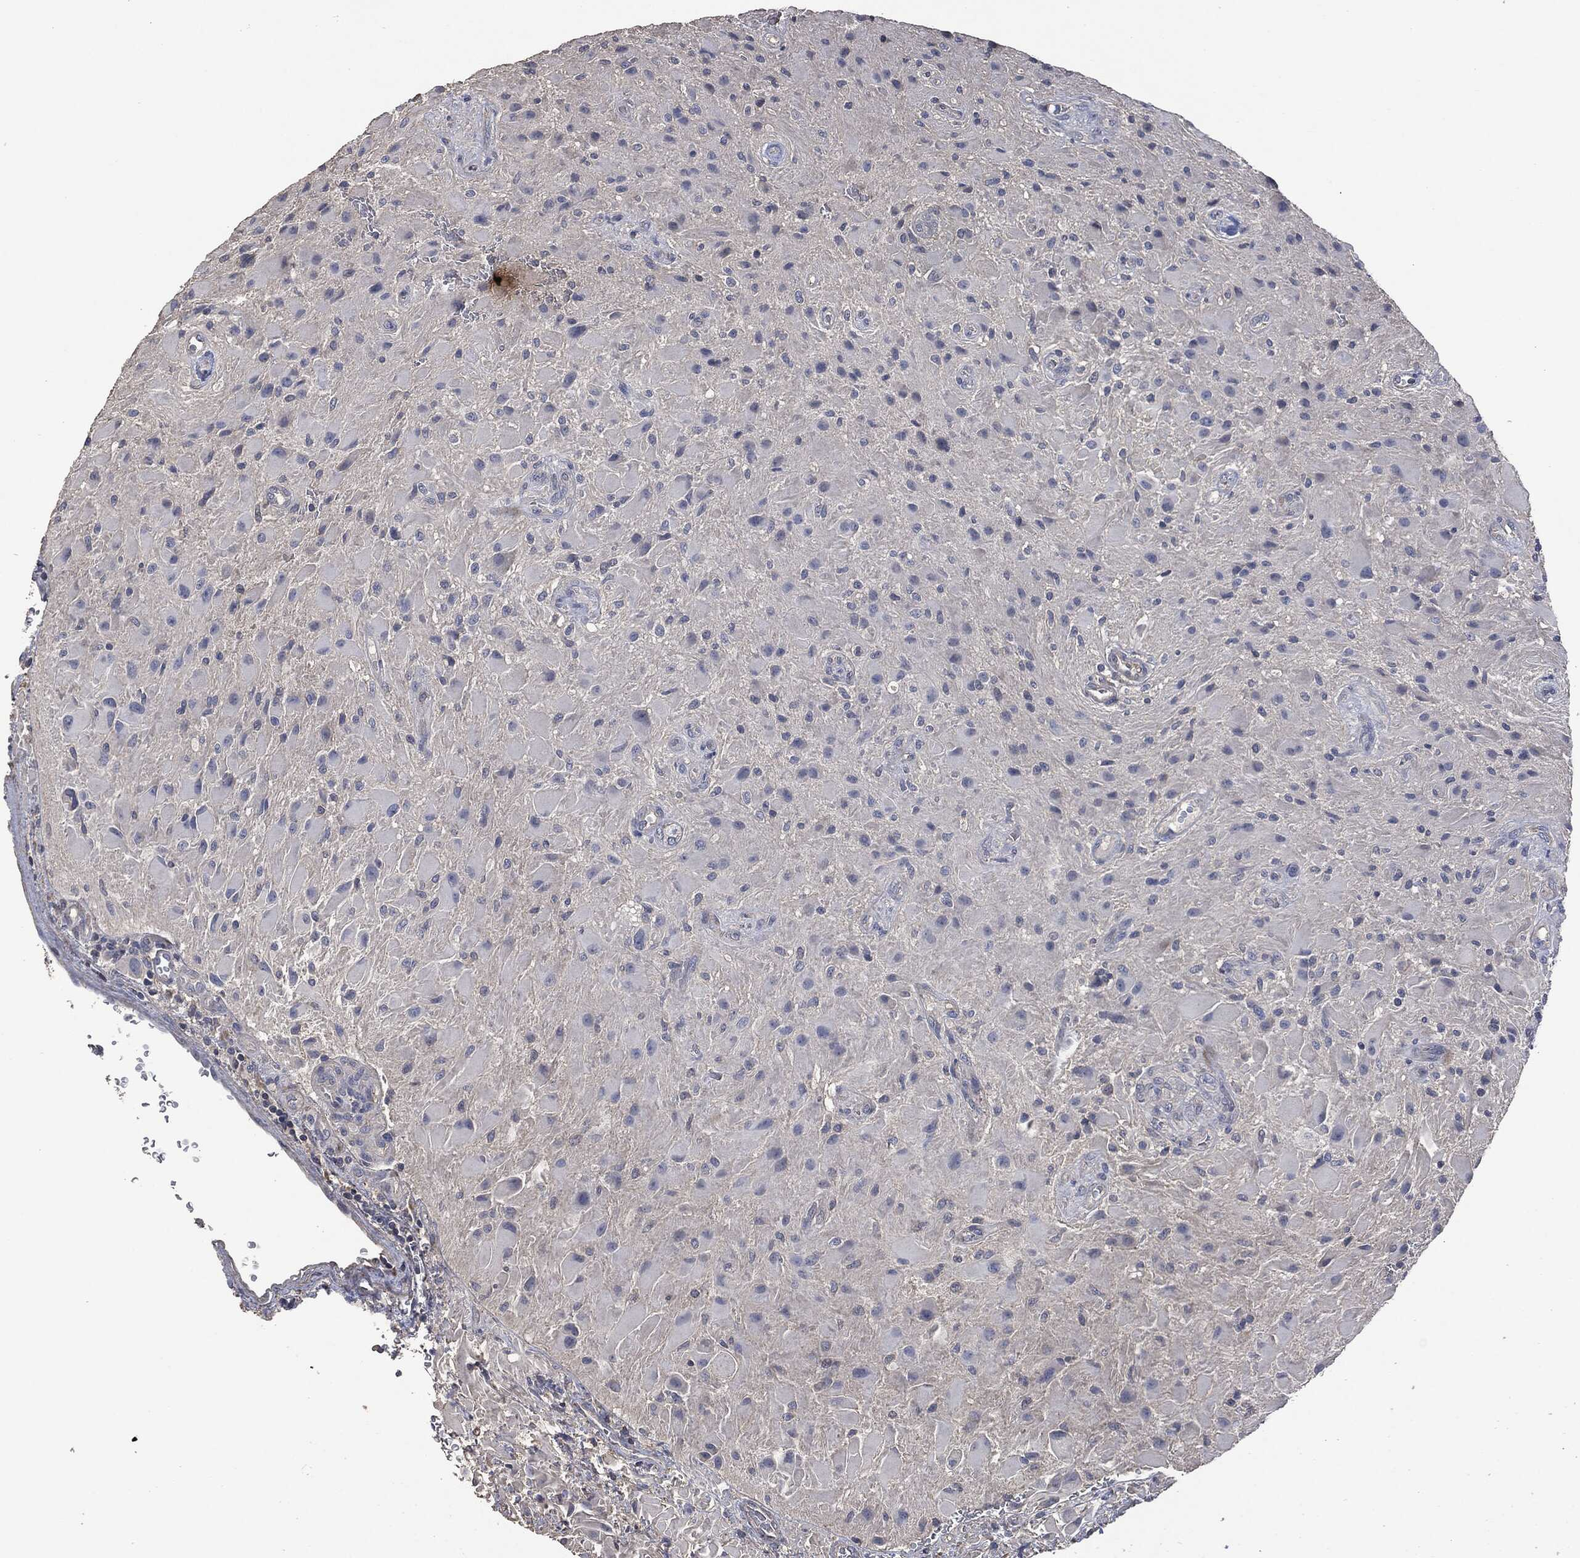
{"staining": {"intensity": "negative", "quantity": "none", "location": "none"}, "tissue": "glioma", "cell_type": "Tumor cells", "image_type": "cancer", "snomed": [{"axis": "morphology", "description": "Glioma, malignant, High grade"}, {"axis": "topography", "description": "Cerebral cortex"}], "caption": "A photomicrograph of human high-grade glioma (malignant) is negative for staining in tumor cells.", "gene": "MSLN", "patient": {"sex": "male", "age": 35}}